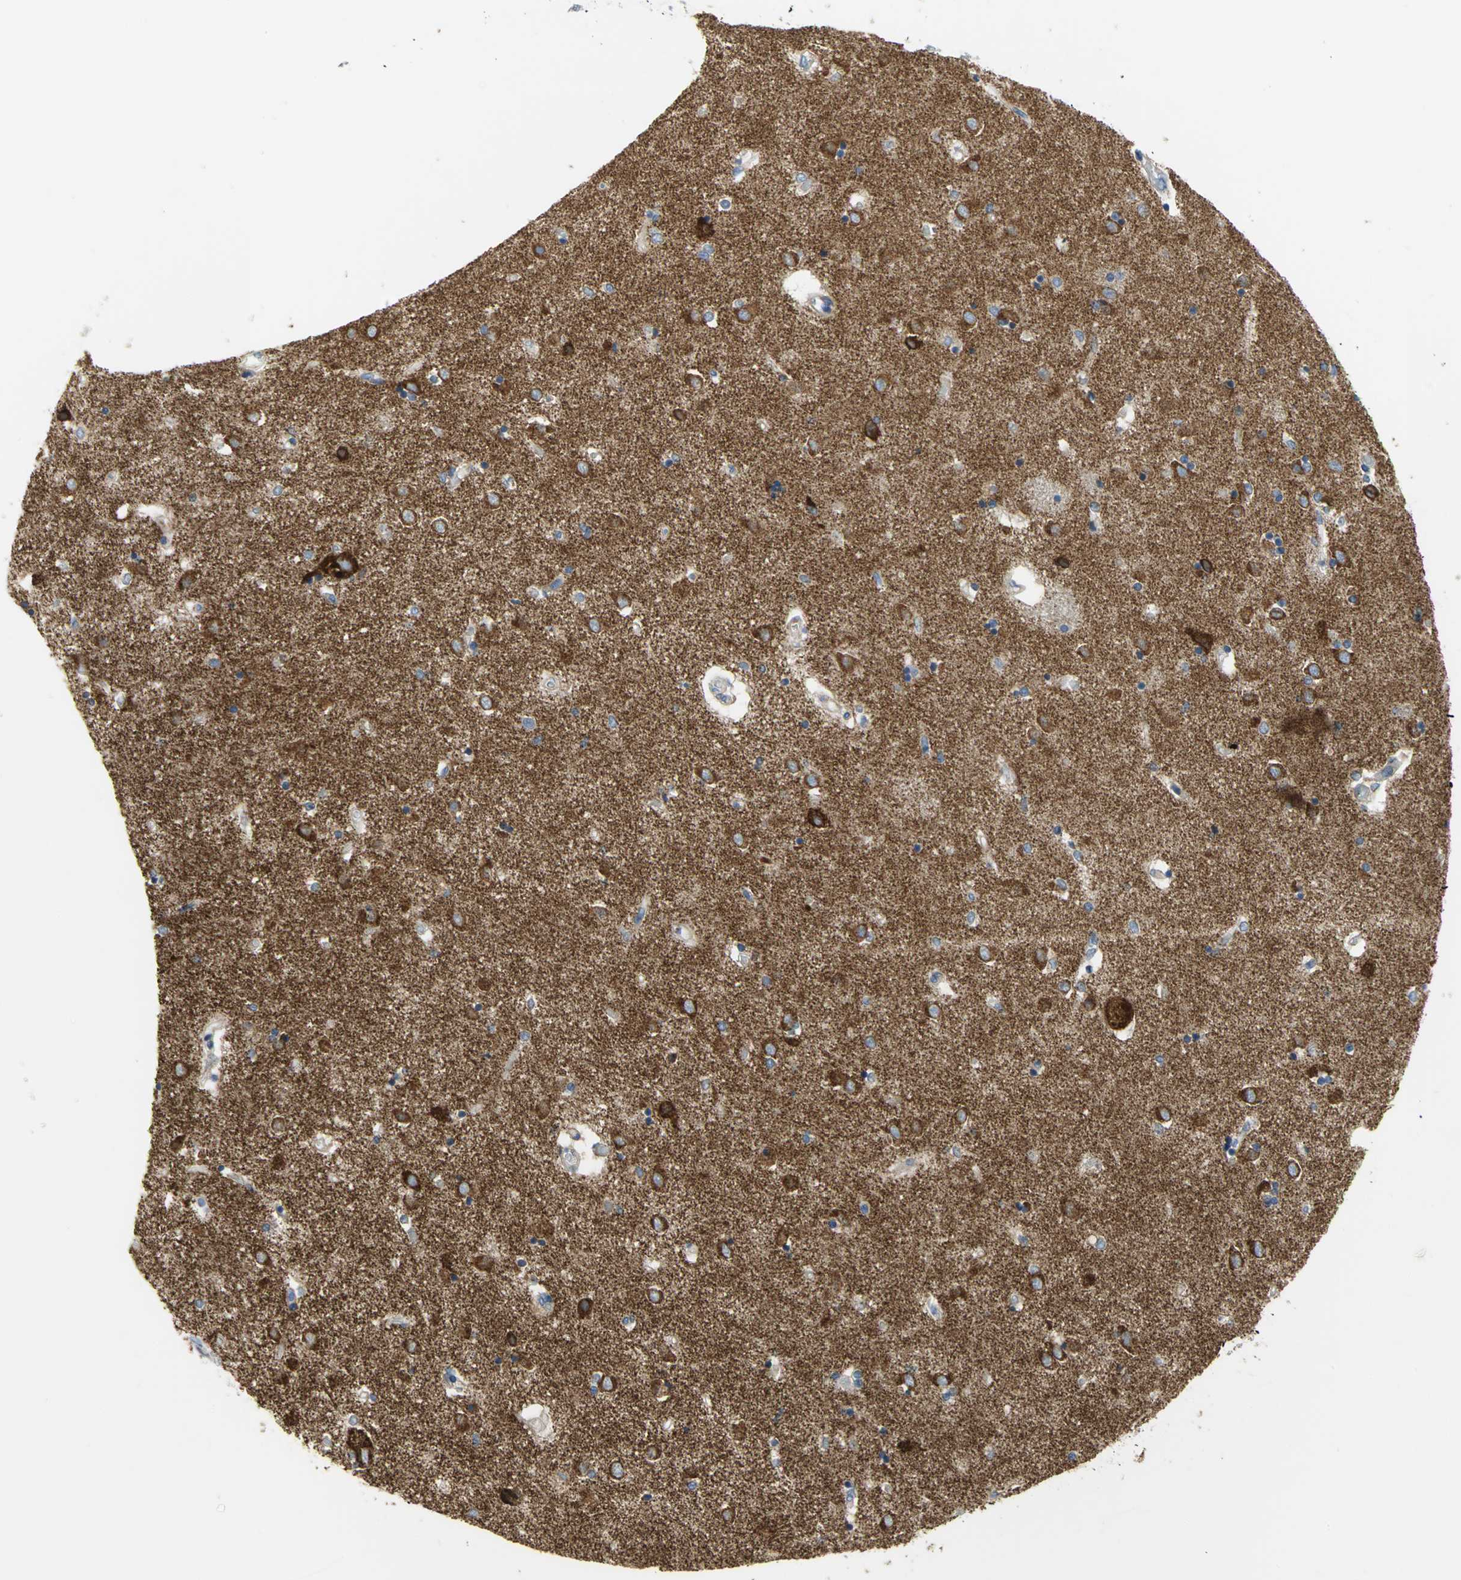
{"staining": {"intensity": "negative", "quantity": "none", "location": "none"}, "tissue": "caudate", "cell_type": "Glial cells", "image_type": "normal", "snomed": [{"axis": "morphology", "description": "Normal tissue, NOS"}, {"axis": "topography", "description": "Lateral ventricle wall"}], "caption": "High power microscopy image of an IHC image of normal caudate, revealing no significant staining in glial cells. (Brightfield microscopy of DAB immunohistochemistry at high magnification).", "gene": "TULP4", "patient": {"sex": "female", "age": 54}}